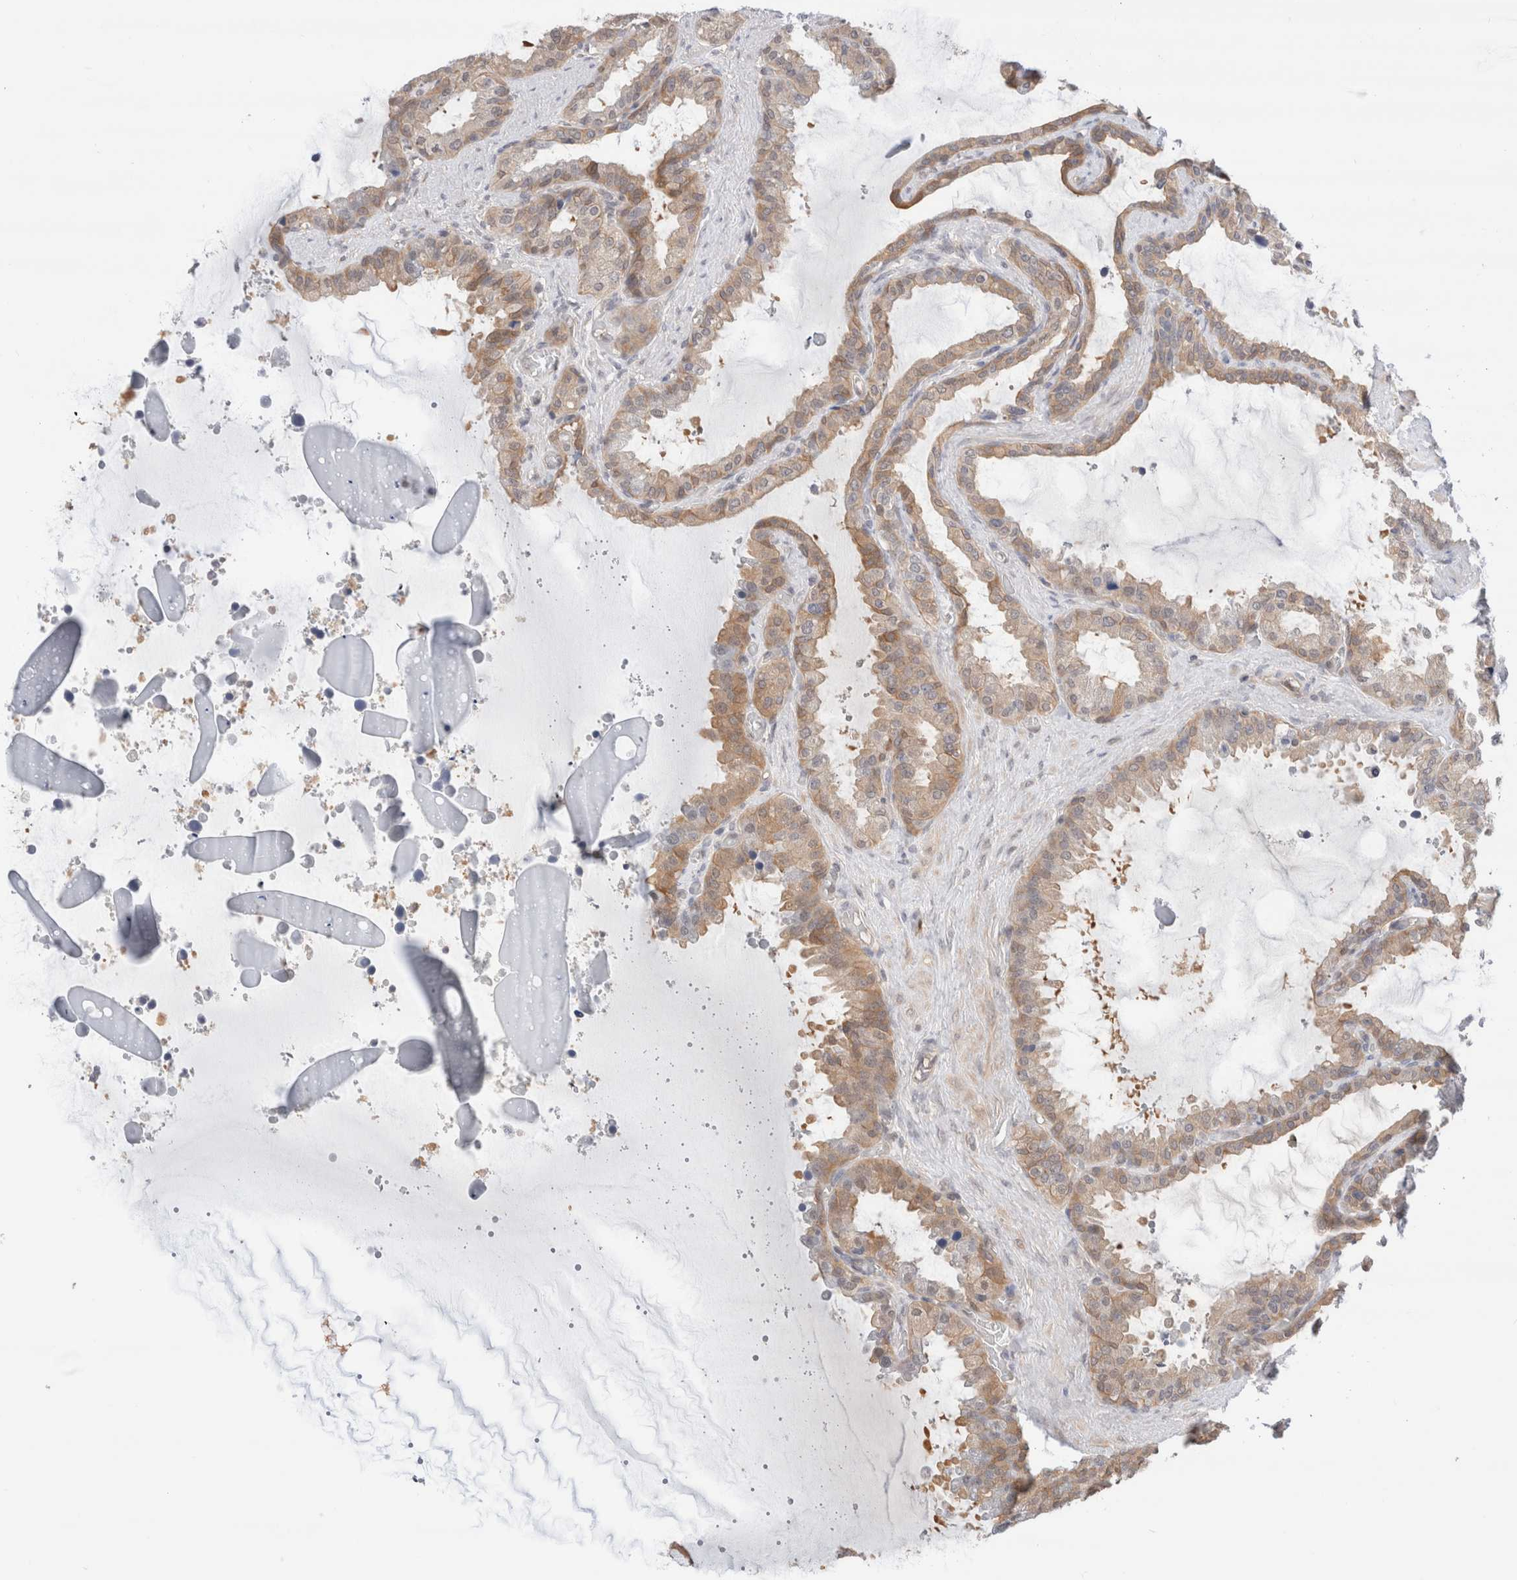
{"staining": {"intensity": "moderate", "quantity": ">75%", "location": "cytoplasmic/membranous"}, "tissue": "seminal vesicle", "cell_type": "Glandular cells", "image_type": "normal", "snomed": [{"axis": "morphology", "description": "Normal tissue, NOS"}, {"axis": "topography", "description": "Seminal veicle"}], "caption": "High-magnification brightfield microscopy of normal seminal vesicle stained with DAB (brown) and counterstained with hematoxylin (blue). glandular cells exhibit moderate cytoplasmic/membranous staining is identified in approximately>75% of cells. (Brightfield microscopy of DAB IHC at high magnification).", "gene": "C17orf97", "patient": {"sex": "male", "age": 46}}